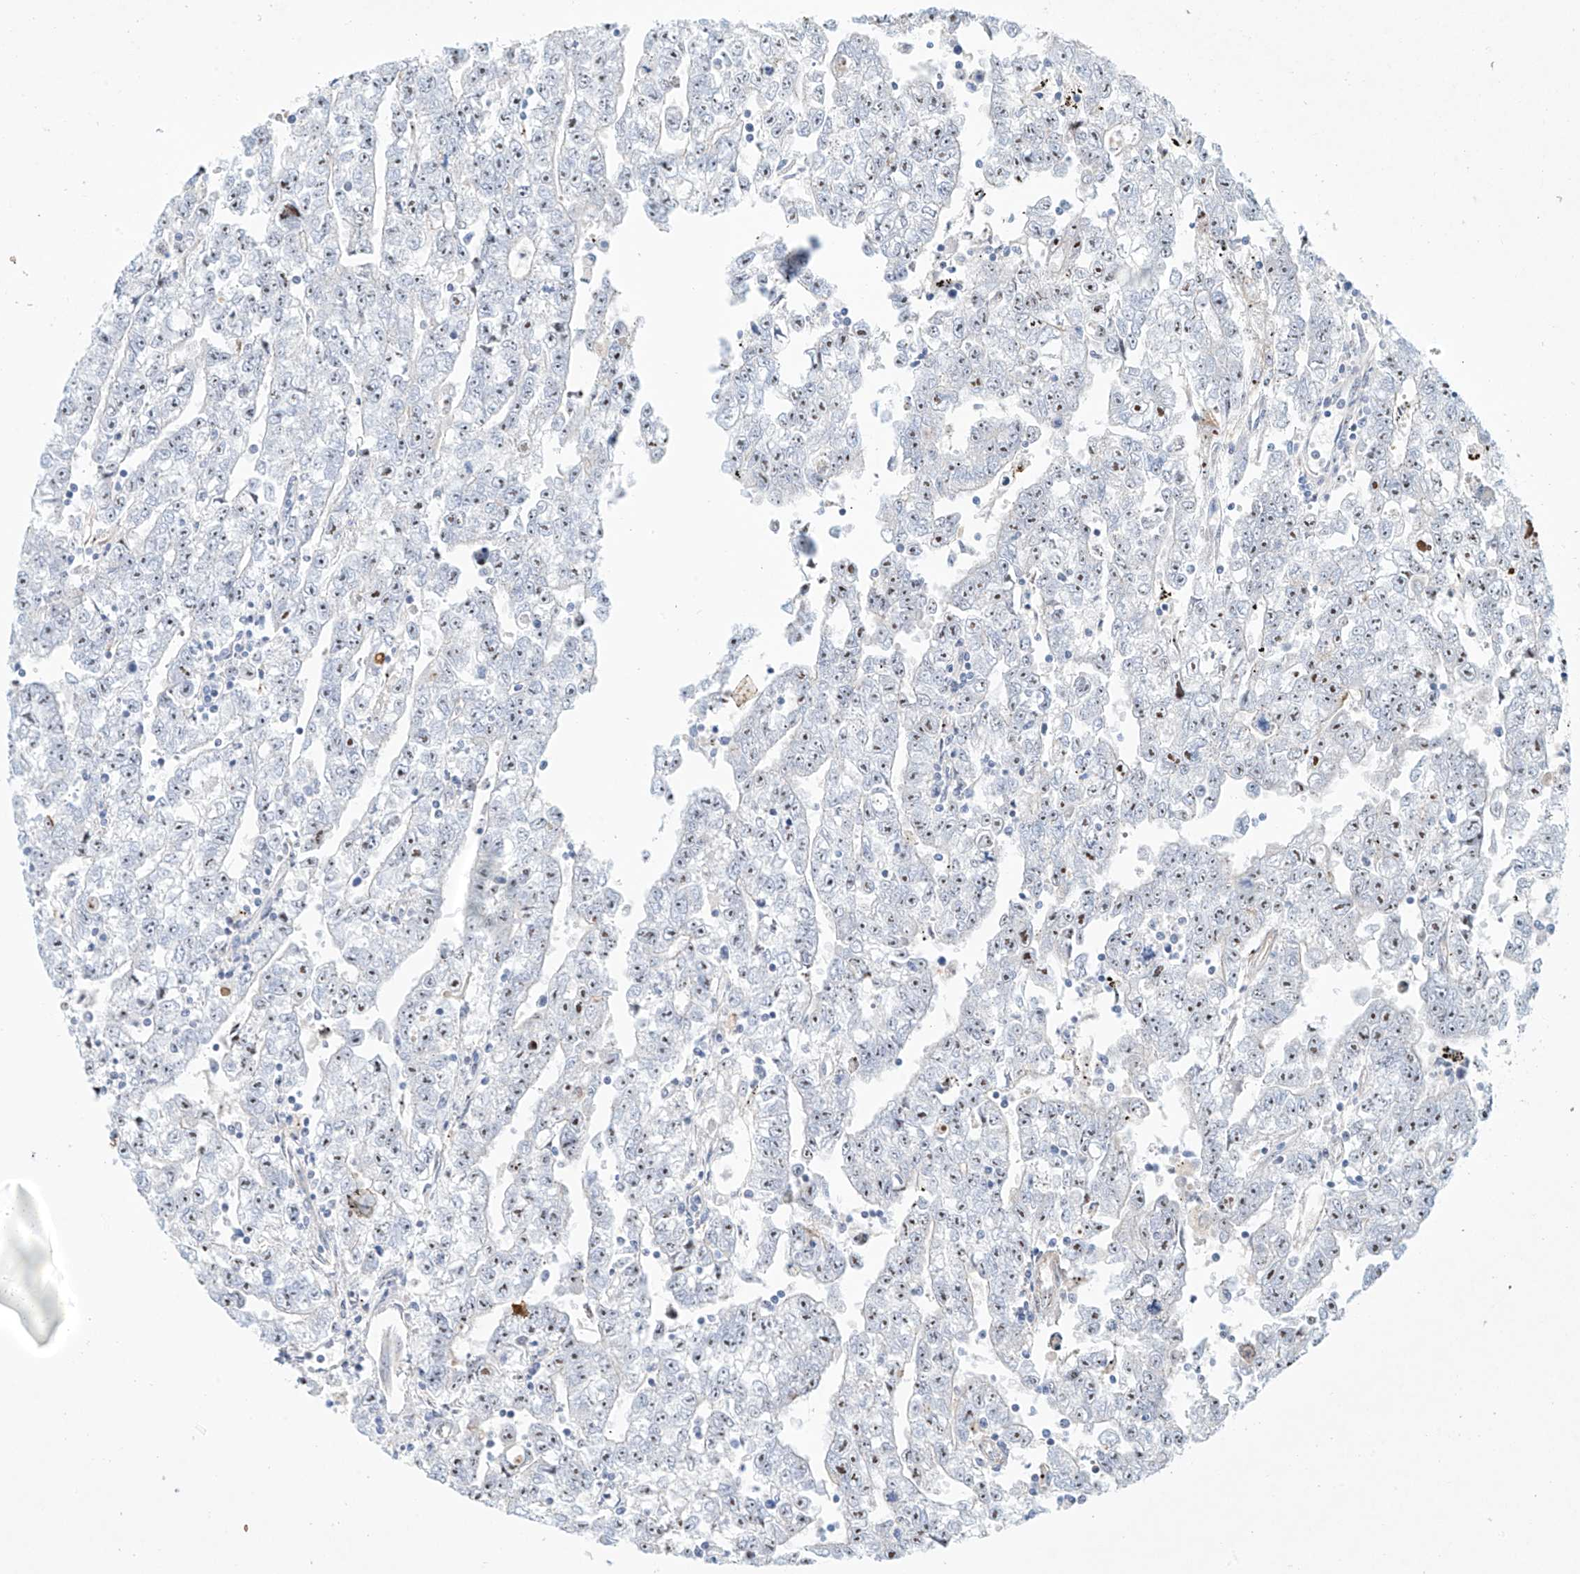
{"staining": {"intensity": "moderate", "quantity": "<25%", "location": "nuclear"}, "tissue": "testis cancer", "cell_type": "Tumor cells", "image_type": "cancer", "snomed": [{"axis": "morphology", "description": "Carcinoma, Embryonal, NOS"}, {"axis": "topography", "description": "Testis"}], "caption": "A high-resolution histopathology image shows immunohistochemistry (IHC) staining of embryonal carcinoma (testis), which reveals moderate nuclear expression in approximately <25% of tumor cells. The protein is shown in brown color, while the nuclei are stained blue.", "gene": "SNU13", "patient": {"sex": "male", "age": 25}}